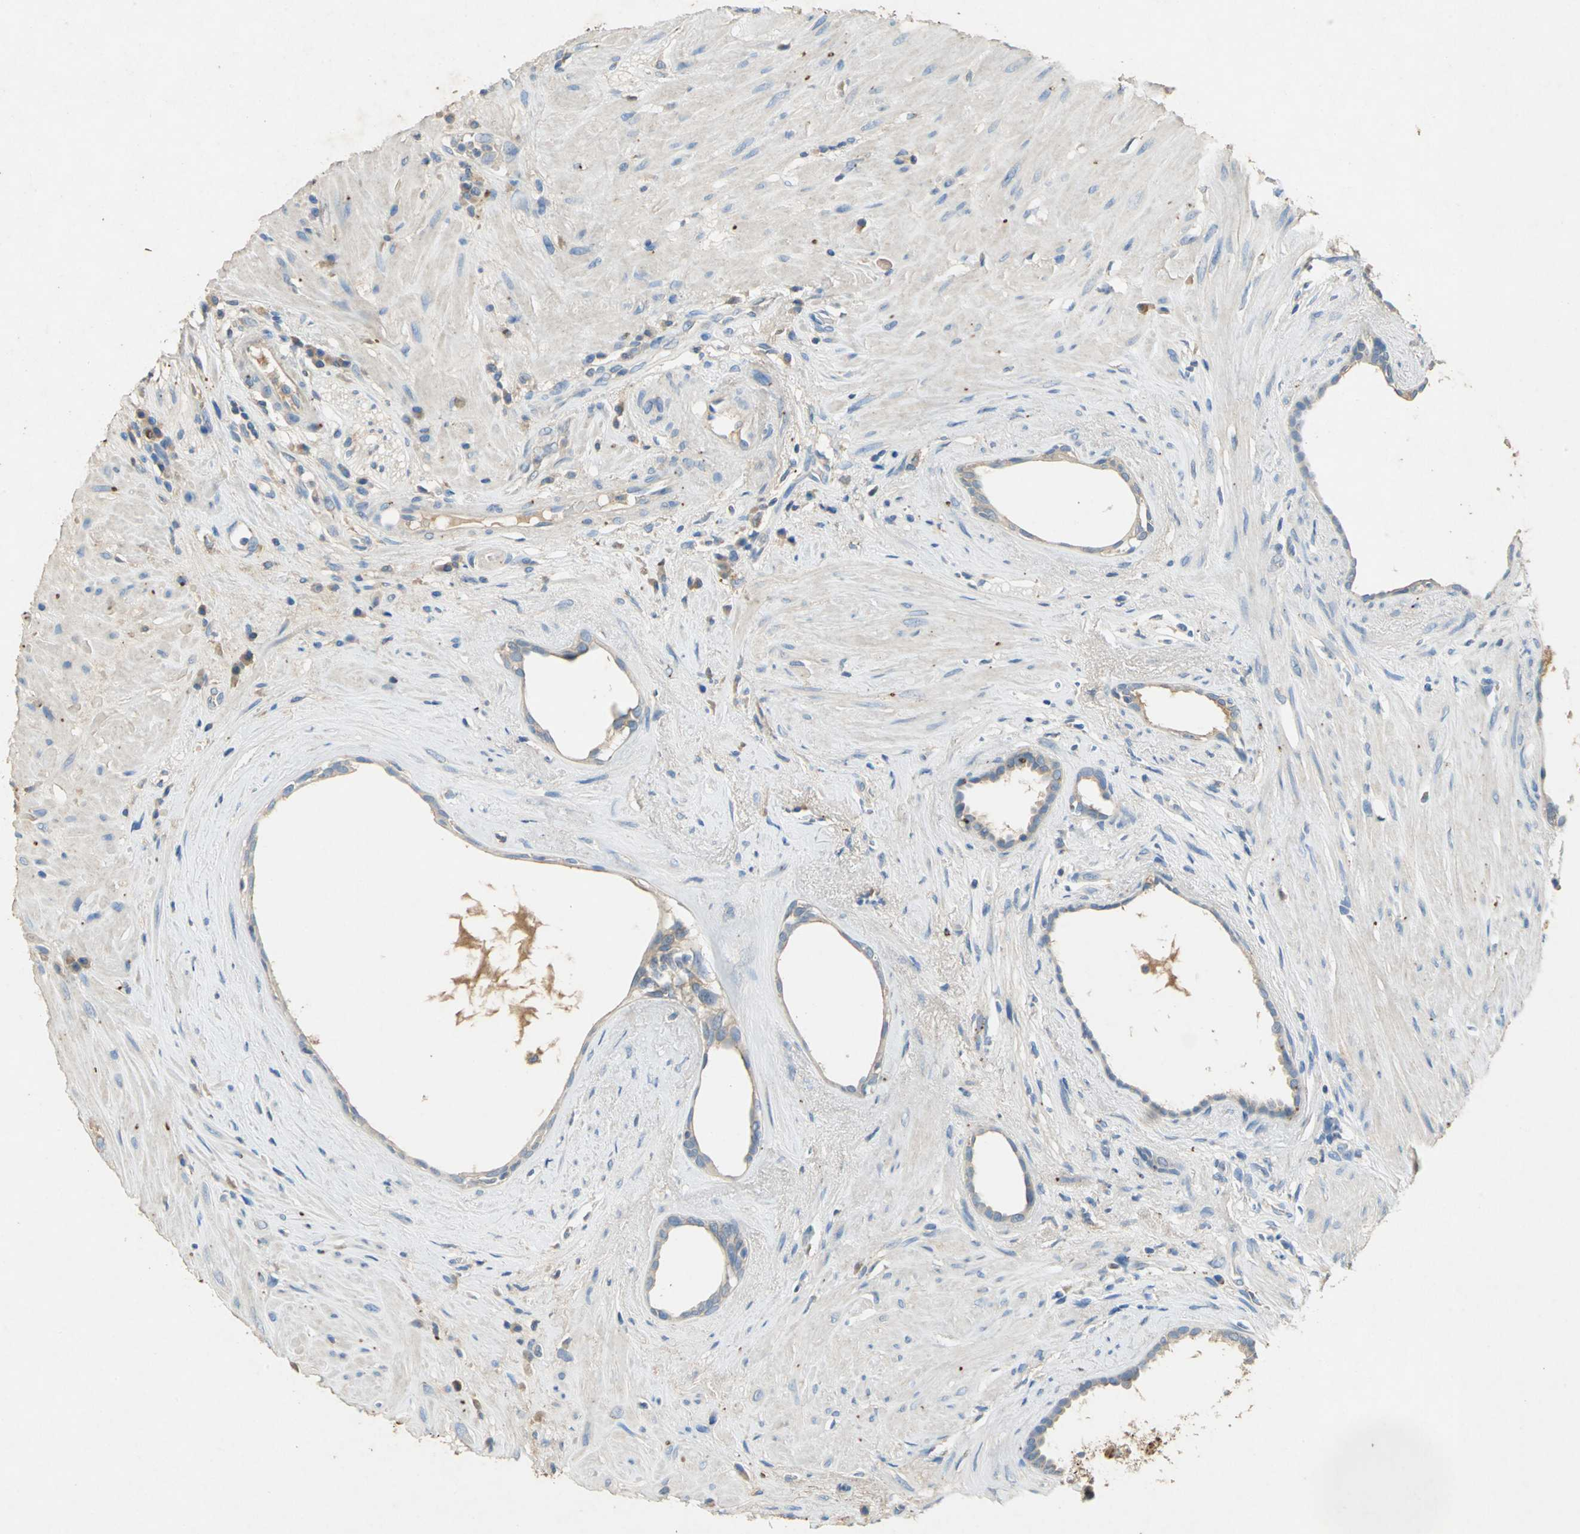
{"staining": {"intensity": "weak", "quantity": ">75%", "location": "cytoplasmic/membranous"}, "tissue": "seminal vesicle", "cell_type": "Glandular cells", "image_type": "normal", "snomed": [{"axis": "morphology", "description": "Normal tissue, NOS"}, {"axis": "topography", "description": "Seminal veicle"}], "caption": "Weak cytoplasmic/membranous expression is identified in about >75% of glandular cells in normal seminal vesicle. (brown staining indicates protein expression, while blue staining denotes nuclei).", "gene": "ADAMTS5", "patient": {"sex": "male", "age": 61}}